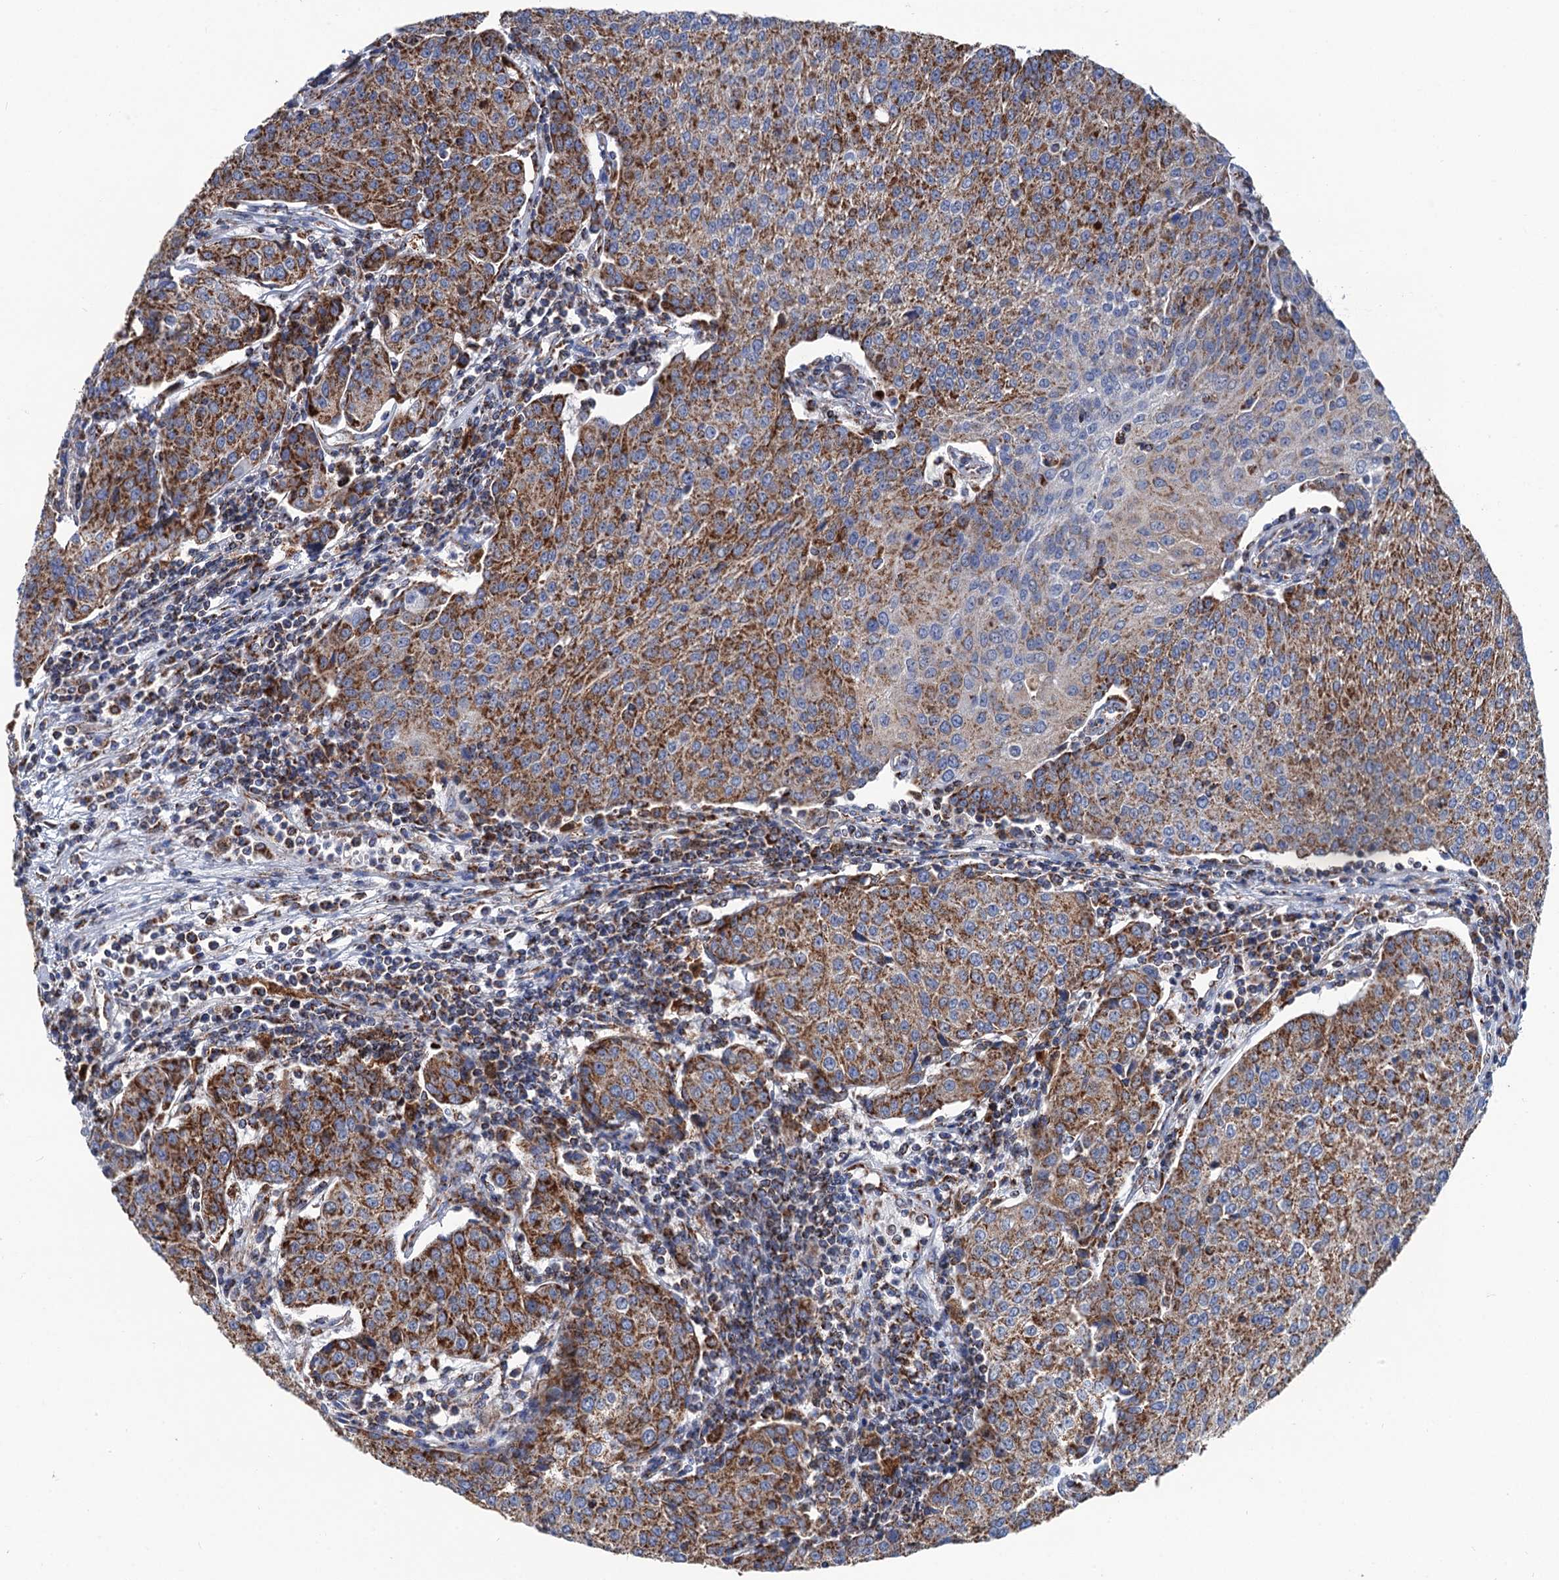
{"staining": {"intensity": "moderate", "quantity": ">75%", "location": "cytoplasmic/membranous"}, "tissue": "urothelial cancer", "cell_type": "Tumor cells", "image_type": "cancer", "snomed": [{"axis": "morphology", "description": "Urothelial carcinoma, High grade"}, {"axis": "topography", "description": "Urinary bladder"}], "caption": "Immunohistochemistry (IHC) image of neoplastic tissue: human urothelial cancer stained using IHC demonstrates medium levels of moderate protein expression localized specifically in the cytoplasmic/membranous of tumor cells, appearing as a cytoplasmic/membranous brown color.", "gene": "IVD", "patient": {"sex": "female", "age": 85}}